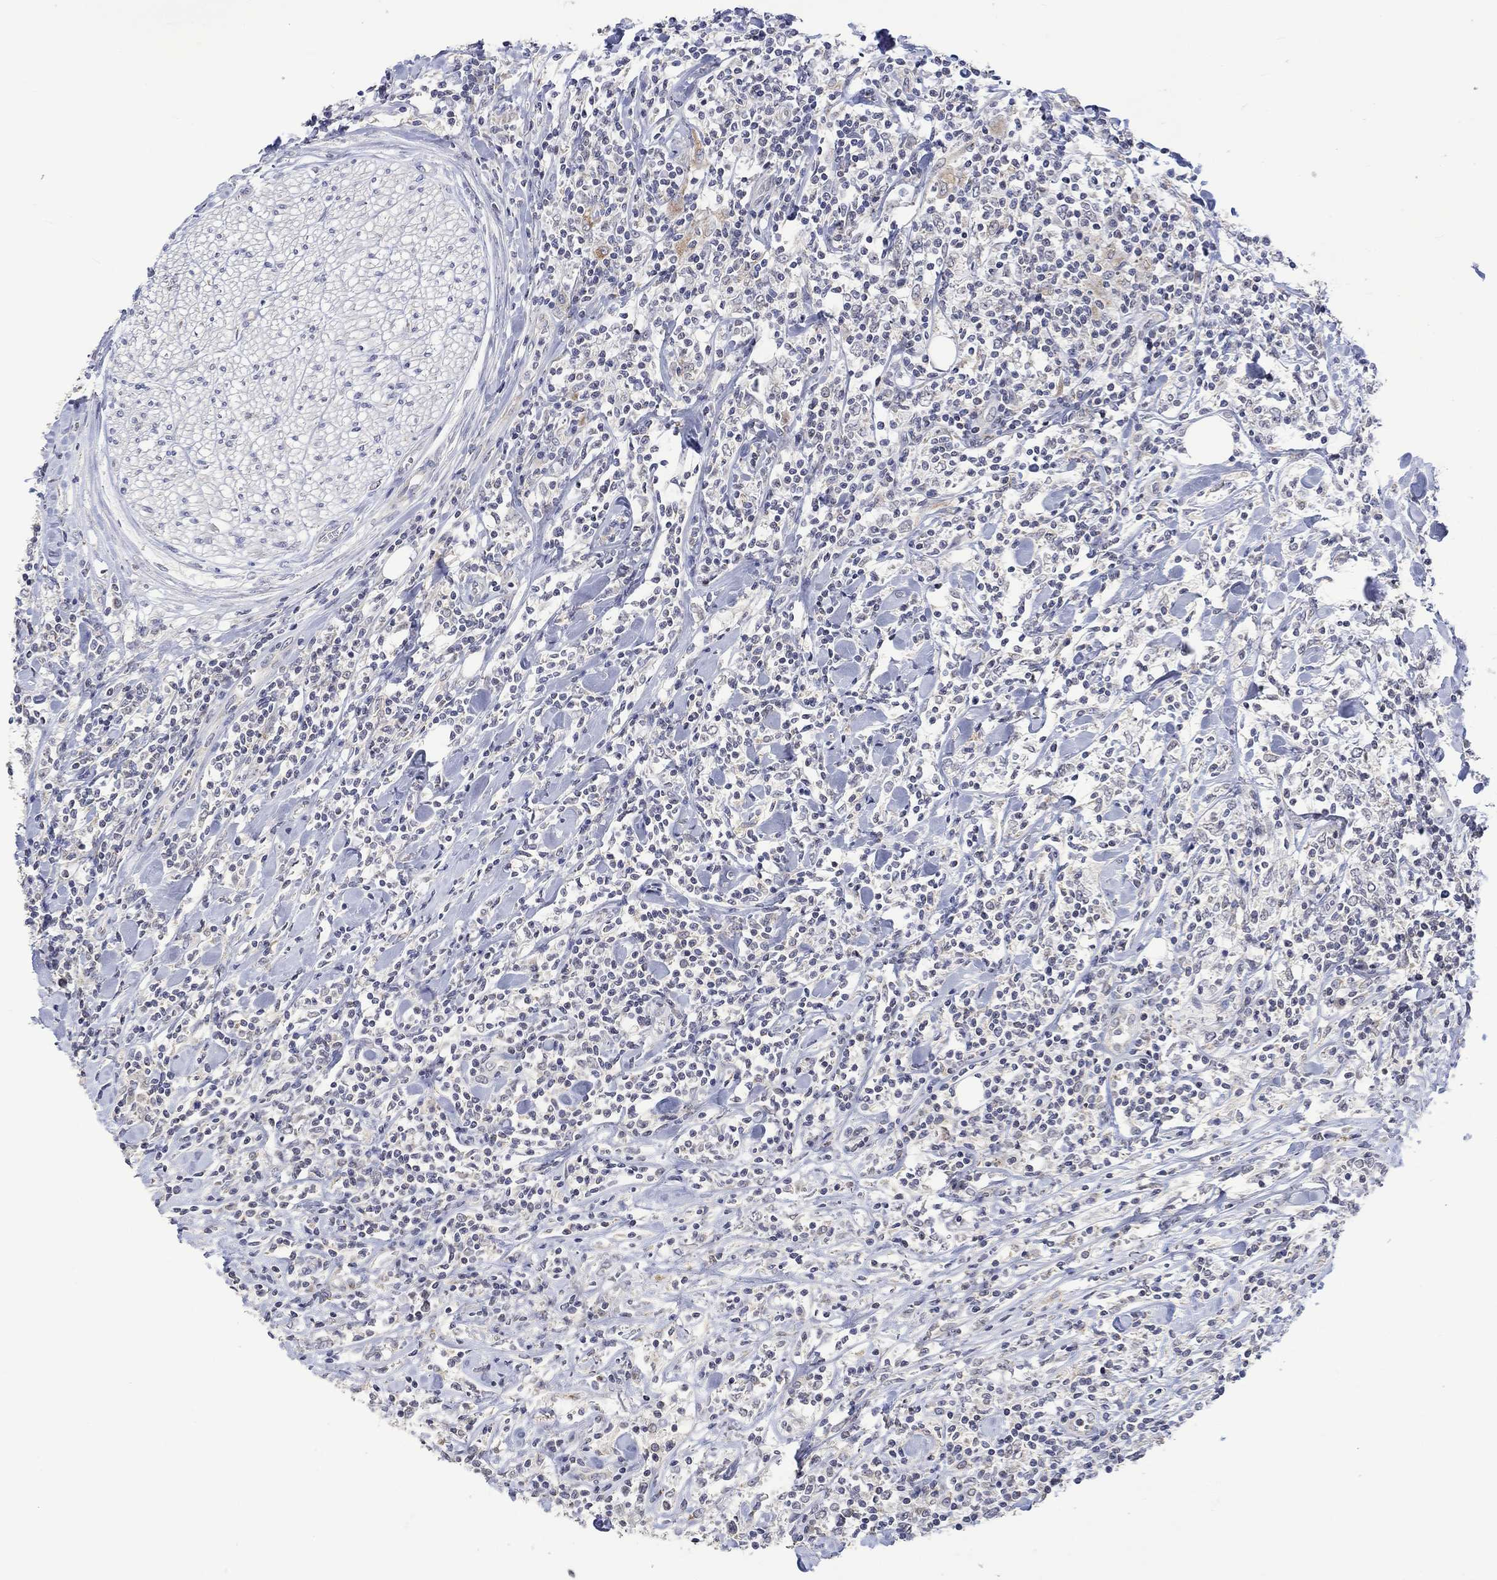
{"staining": {"intensity": "negative", "quantity": "none", "location": "none"}, "tissue": "lymphoma", "cell_type": "Tumor cells", "image_type": "cancer", "snomed": [{"axis": "morphology", "description": "Malignant lymphoma, non-Hodgkin's type, High grade"}, {"axis": "topography", "description": "Lymph node"}], "caption": "An image of lymphoma stained for a protein exhibits no brown staining in tumor cells. (Brightfield microscopy of DAB immunohistochemistry (IHC) at high magnification).", "gene": "SLC48A1", "patient": {"sex": "female", "age": 84}}